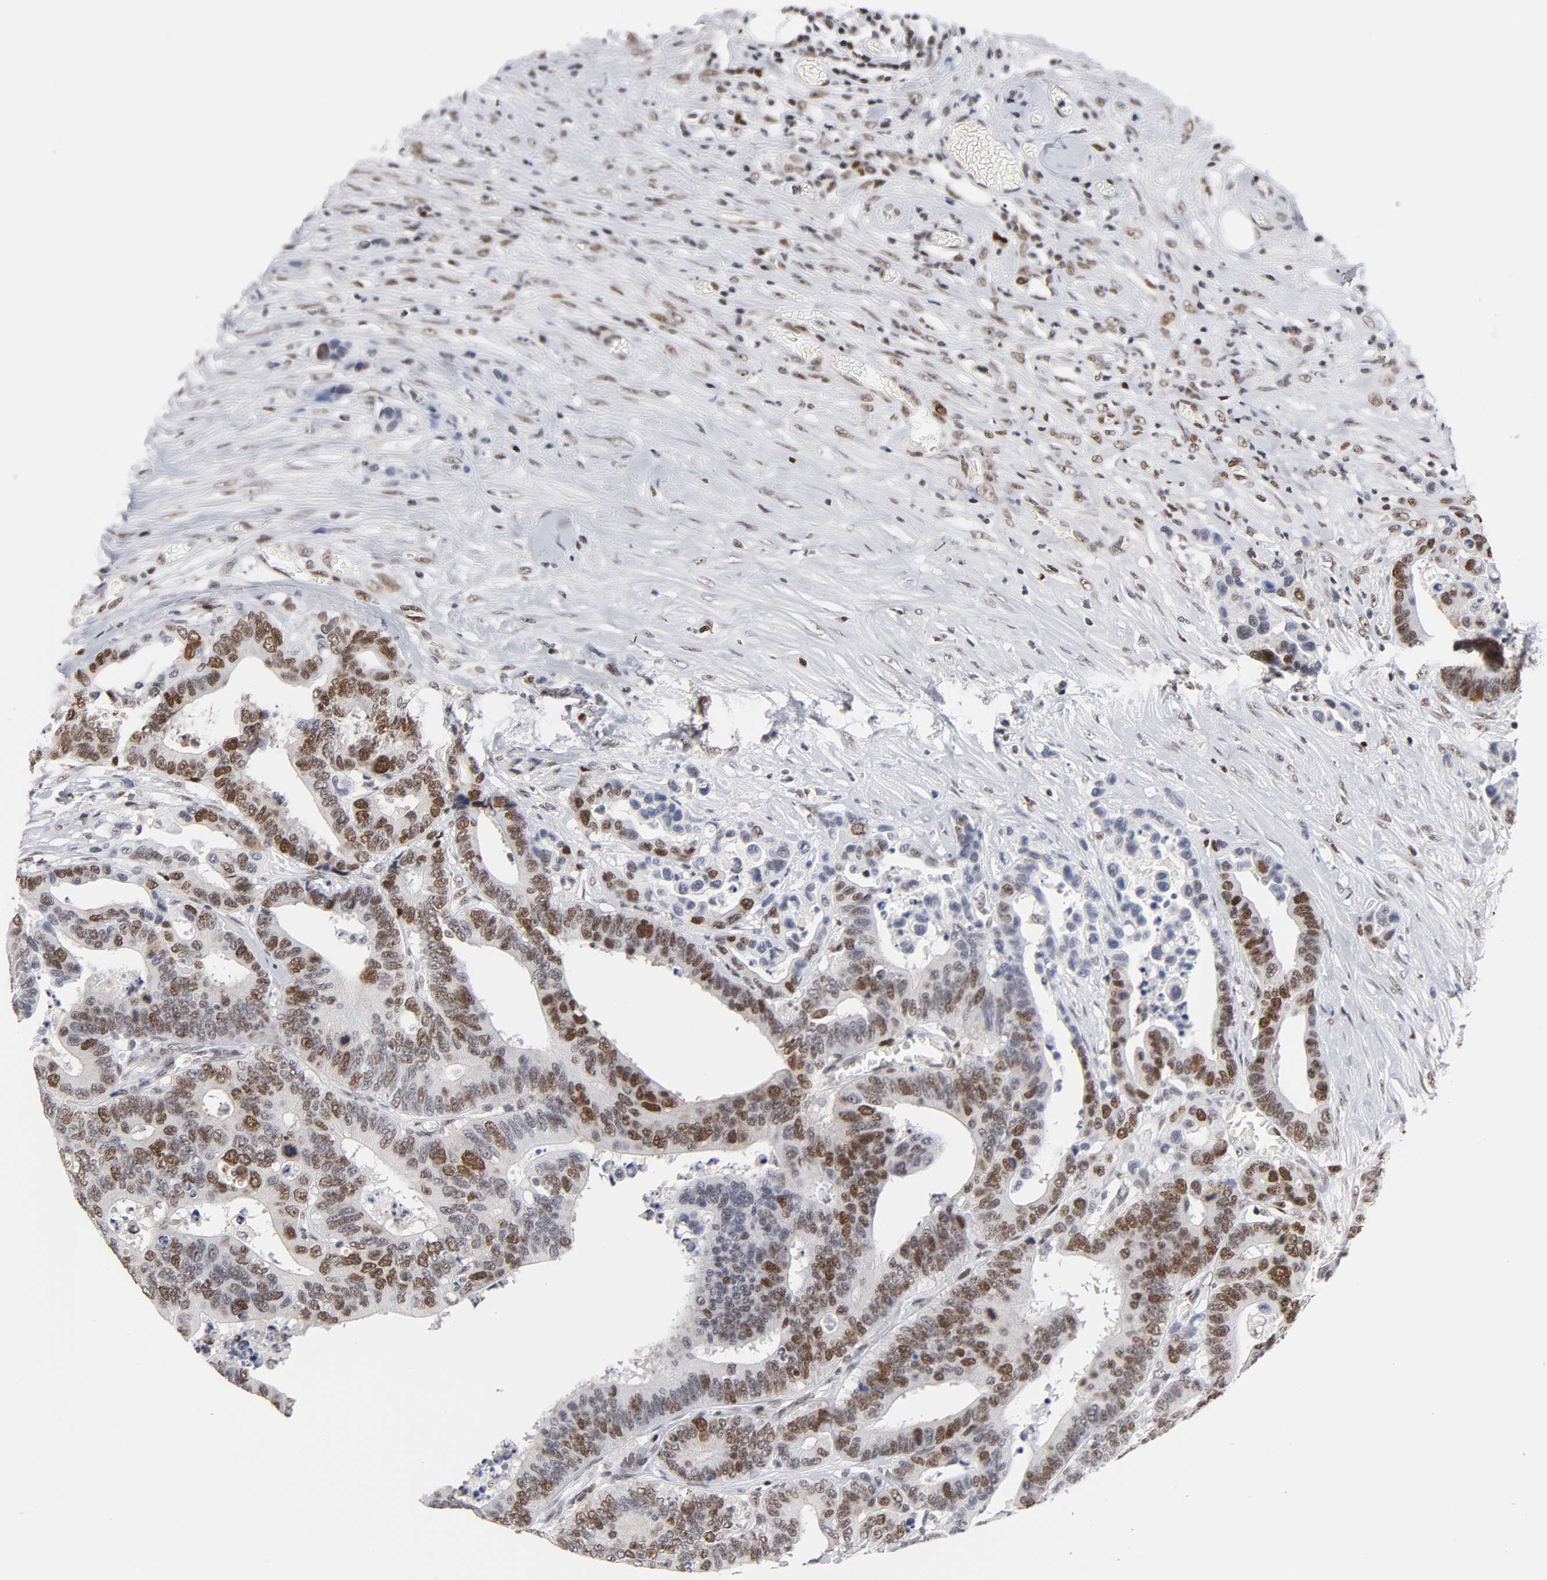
{"staining": {"intensity": "moderate", "quantity": "25%-75%", "location": "nuclear"}, "tissue": "colorectal cancer", "cell_type": "Tumor cells", "image_type": "cancer", "snomed": [{"axis": "morphology", "description": "Adenocarcinoma, NOS"}, {"axis": "topography", "description": "Colon"}], "caption": "A photomicrograph of human adenocarcinoma (colorectal) stained for a protein demonstrates moderate nuclear brown staining in tumor cells.", "gene": "RFC4", "patient": {"sex": "male", "age": 82}}